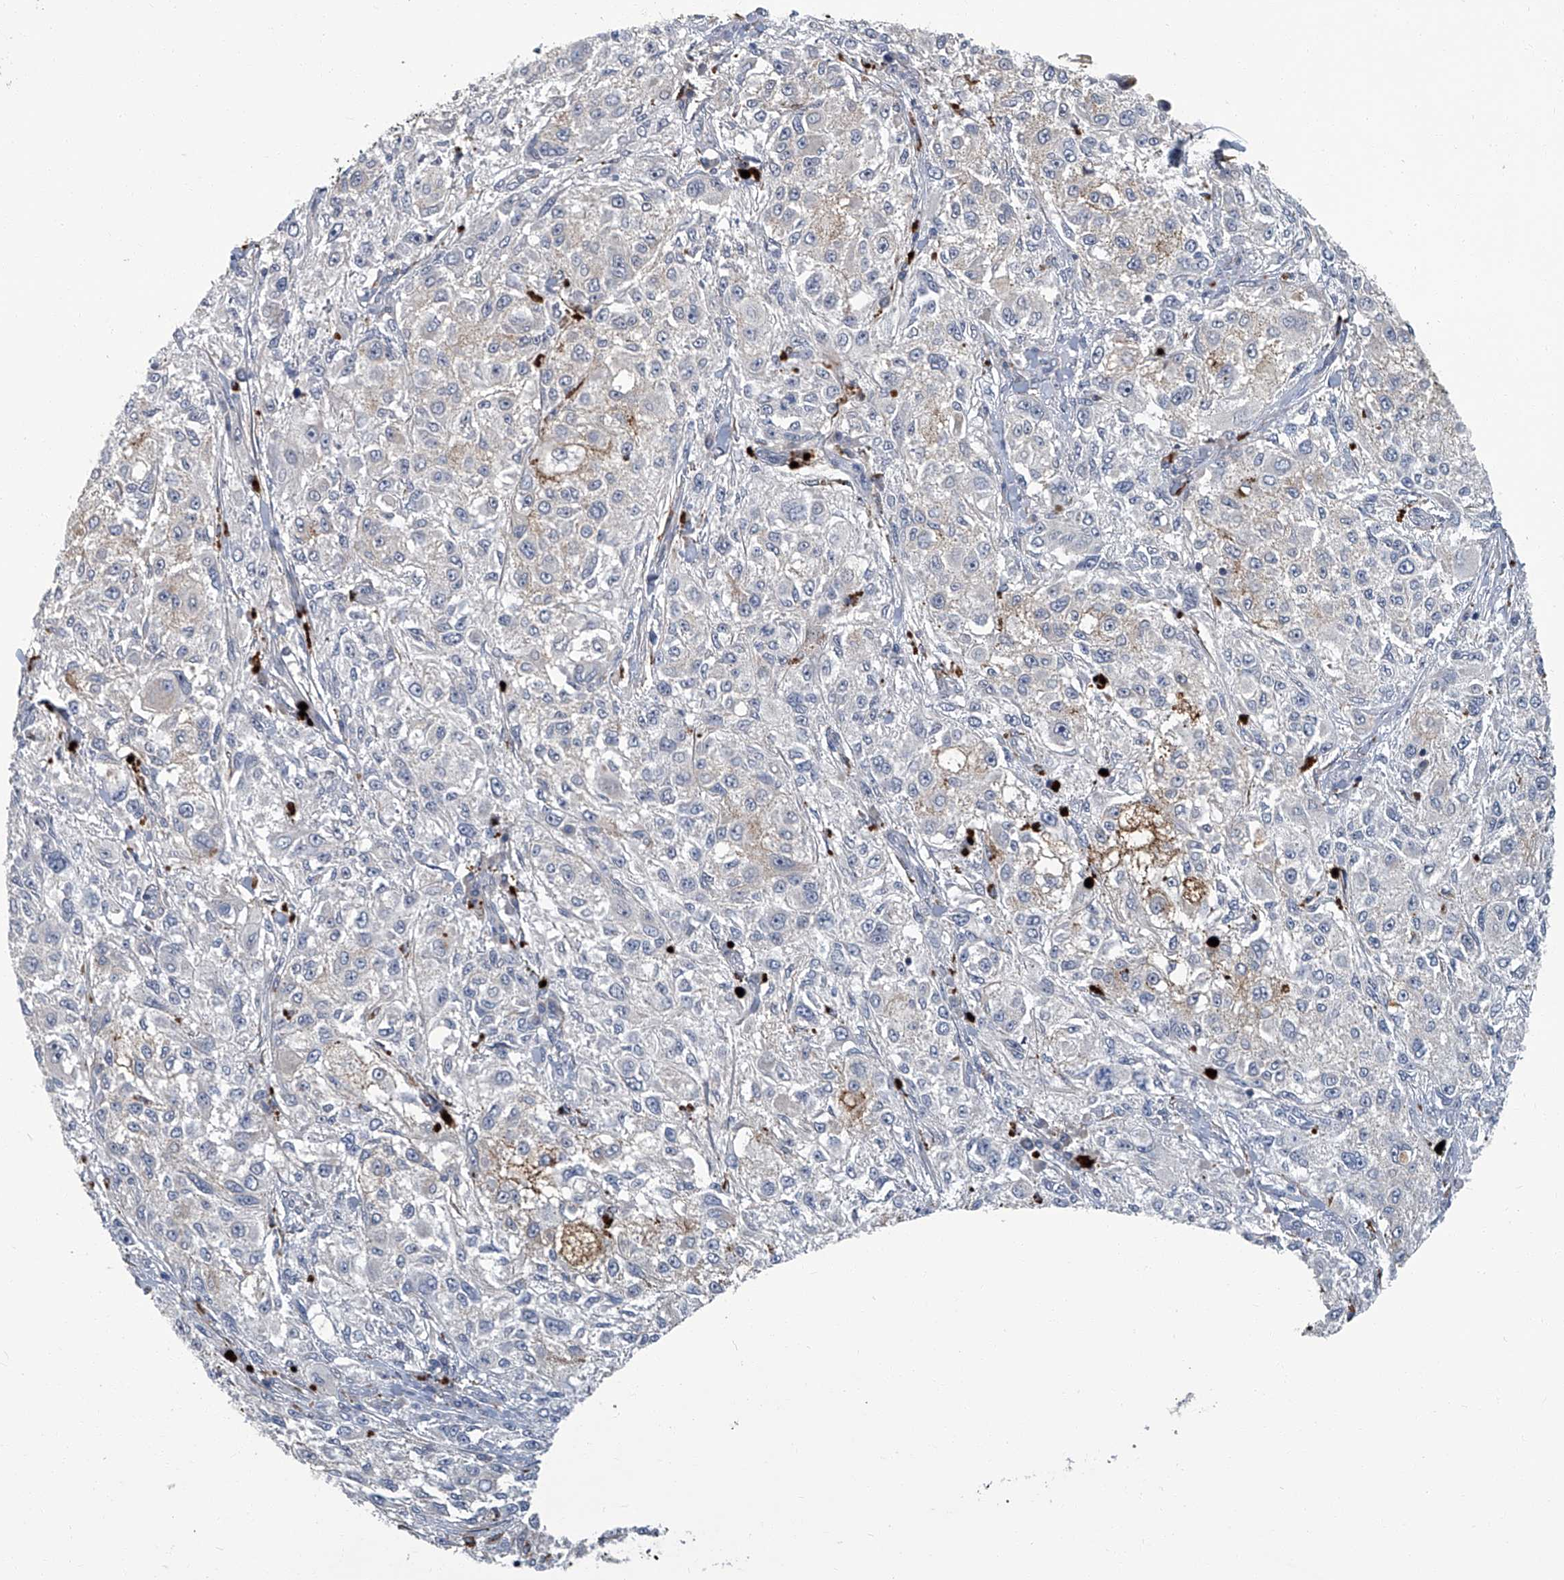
{"staining": {"intensity": "moderate", "quantity": "<25%", "location": "cytoplasmic/membranous"}, "tissue": "melanoma", "cell_type": "Tumor cells", "image_type": "cancer", "snomed": [{"axis": "morphology", "description": "Necrosis, NOS"}, {"axis": "morphology", "description": "Malignant melanoma, NOS"}, {"axis": "topography", "description": "Skin"}], "caption": "A brown stain shows moderate cytoplasmic/membranous expression of a protein in melanoma tumor cells.", "gene": "AKNAD1", "patient": {"sex": "female", "age": 87}}